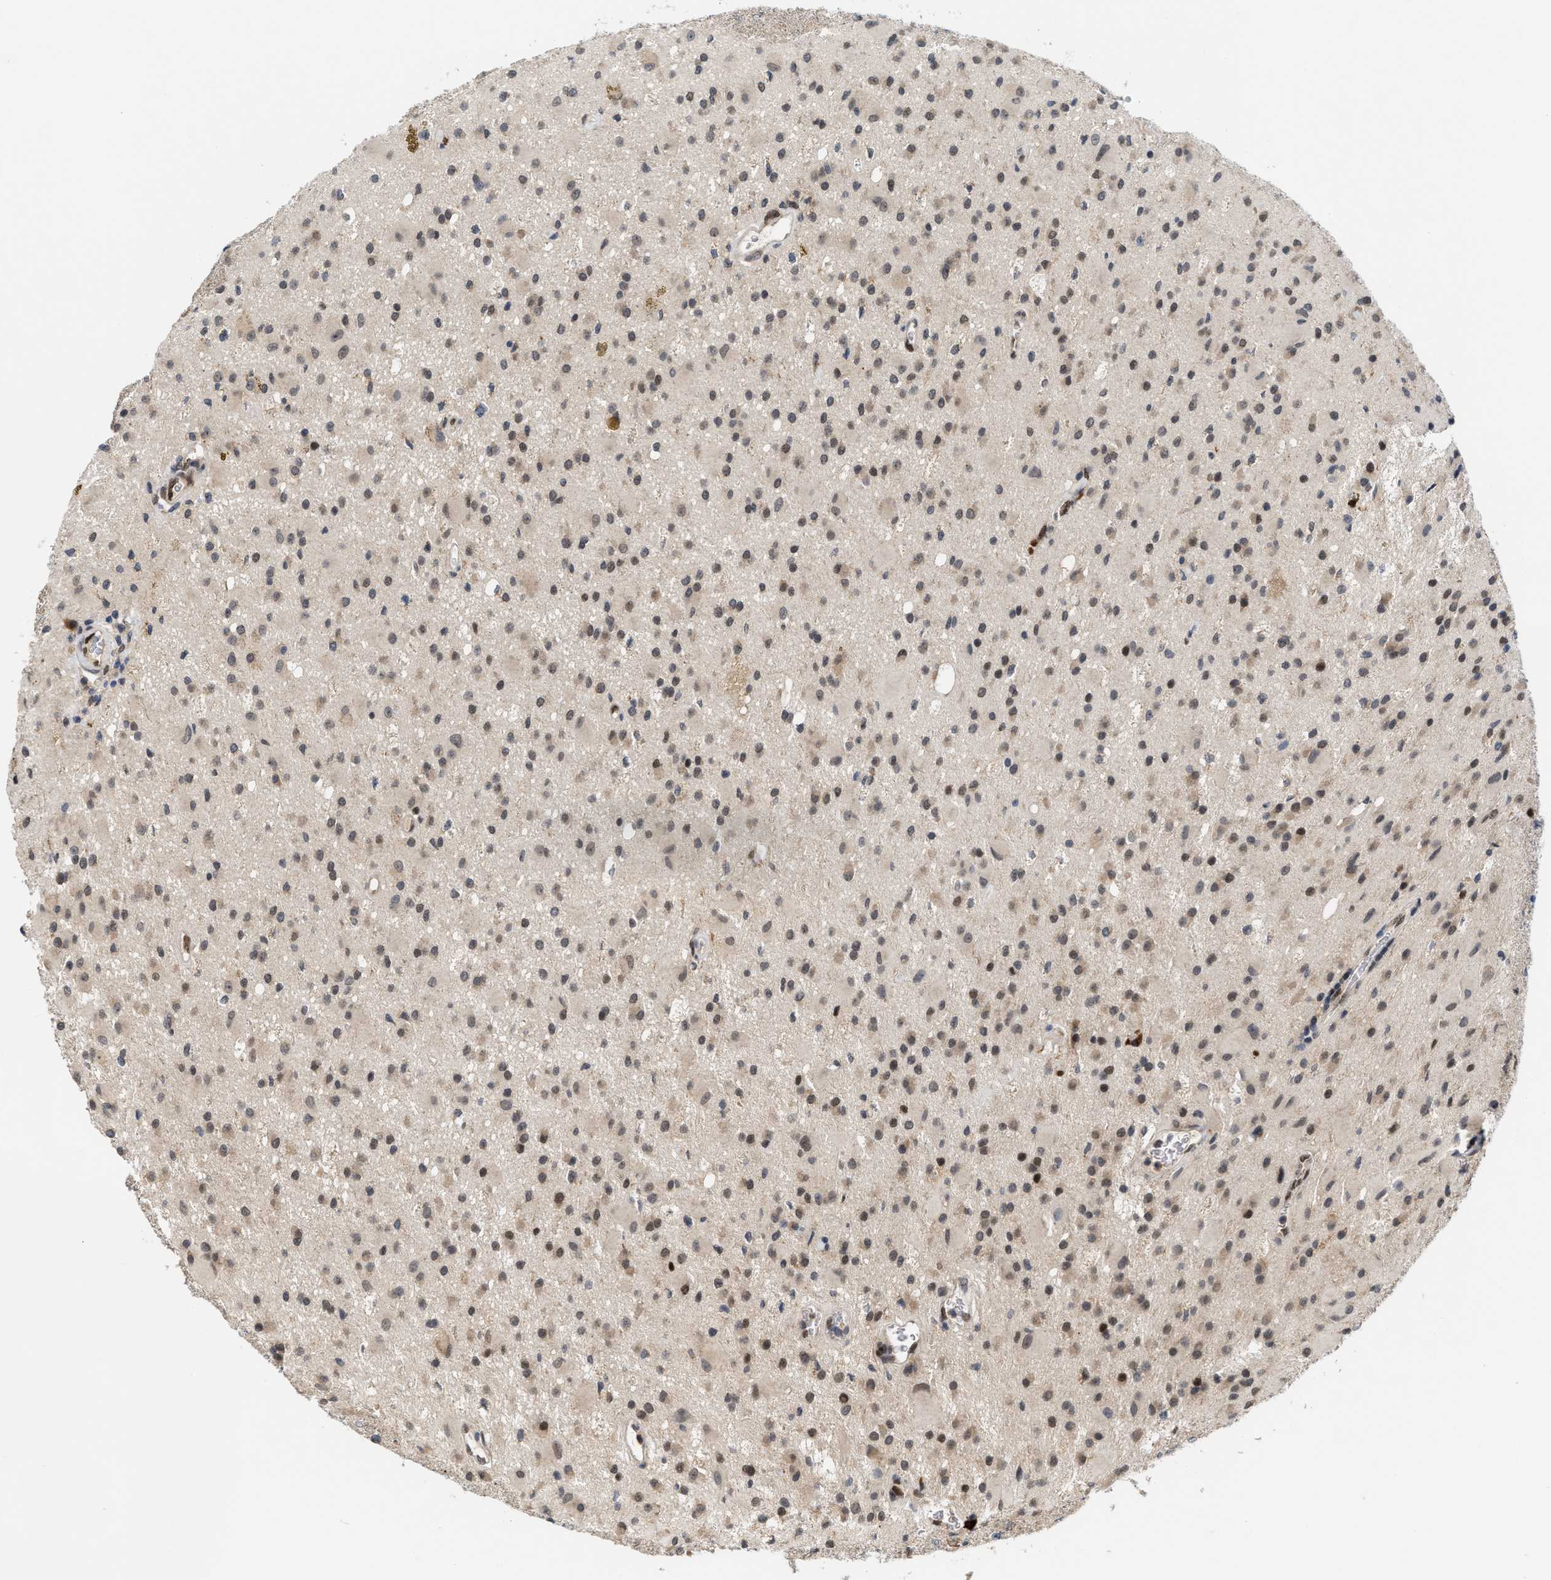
{"staining": {"intensity": "weak", "quantity": "25%-75%", "location": "cytoplasmic/membranous,nuclear"}, "tissue": "glioma", "cell_type": "Tumor cells", "image_type": "cancer", "snomed": [{"axis": "morphology", "description": "Glioma, malignant, Low grade"}, {"axis": "topography", "description": "Brain"}], "caption": "Glioma stained for a protein demonstrates weak cytoplasmic/membranous and nuclear positivity in tumor cells. (Brightfield microscopy of DAB IHC at high magnification).", "gene": "TCF4", "patient": {"sex": "male", "age": 58}}